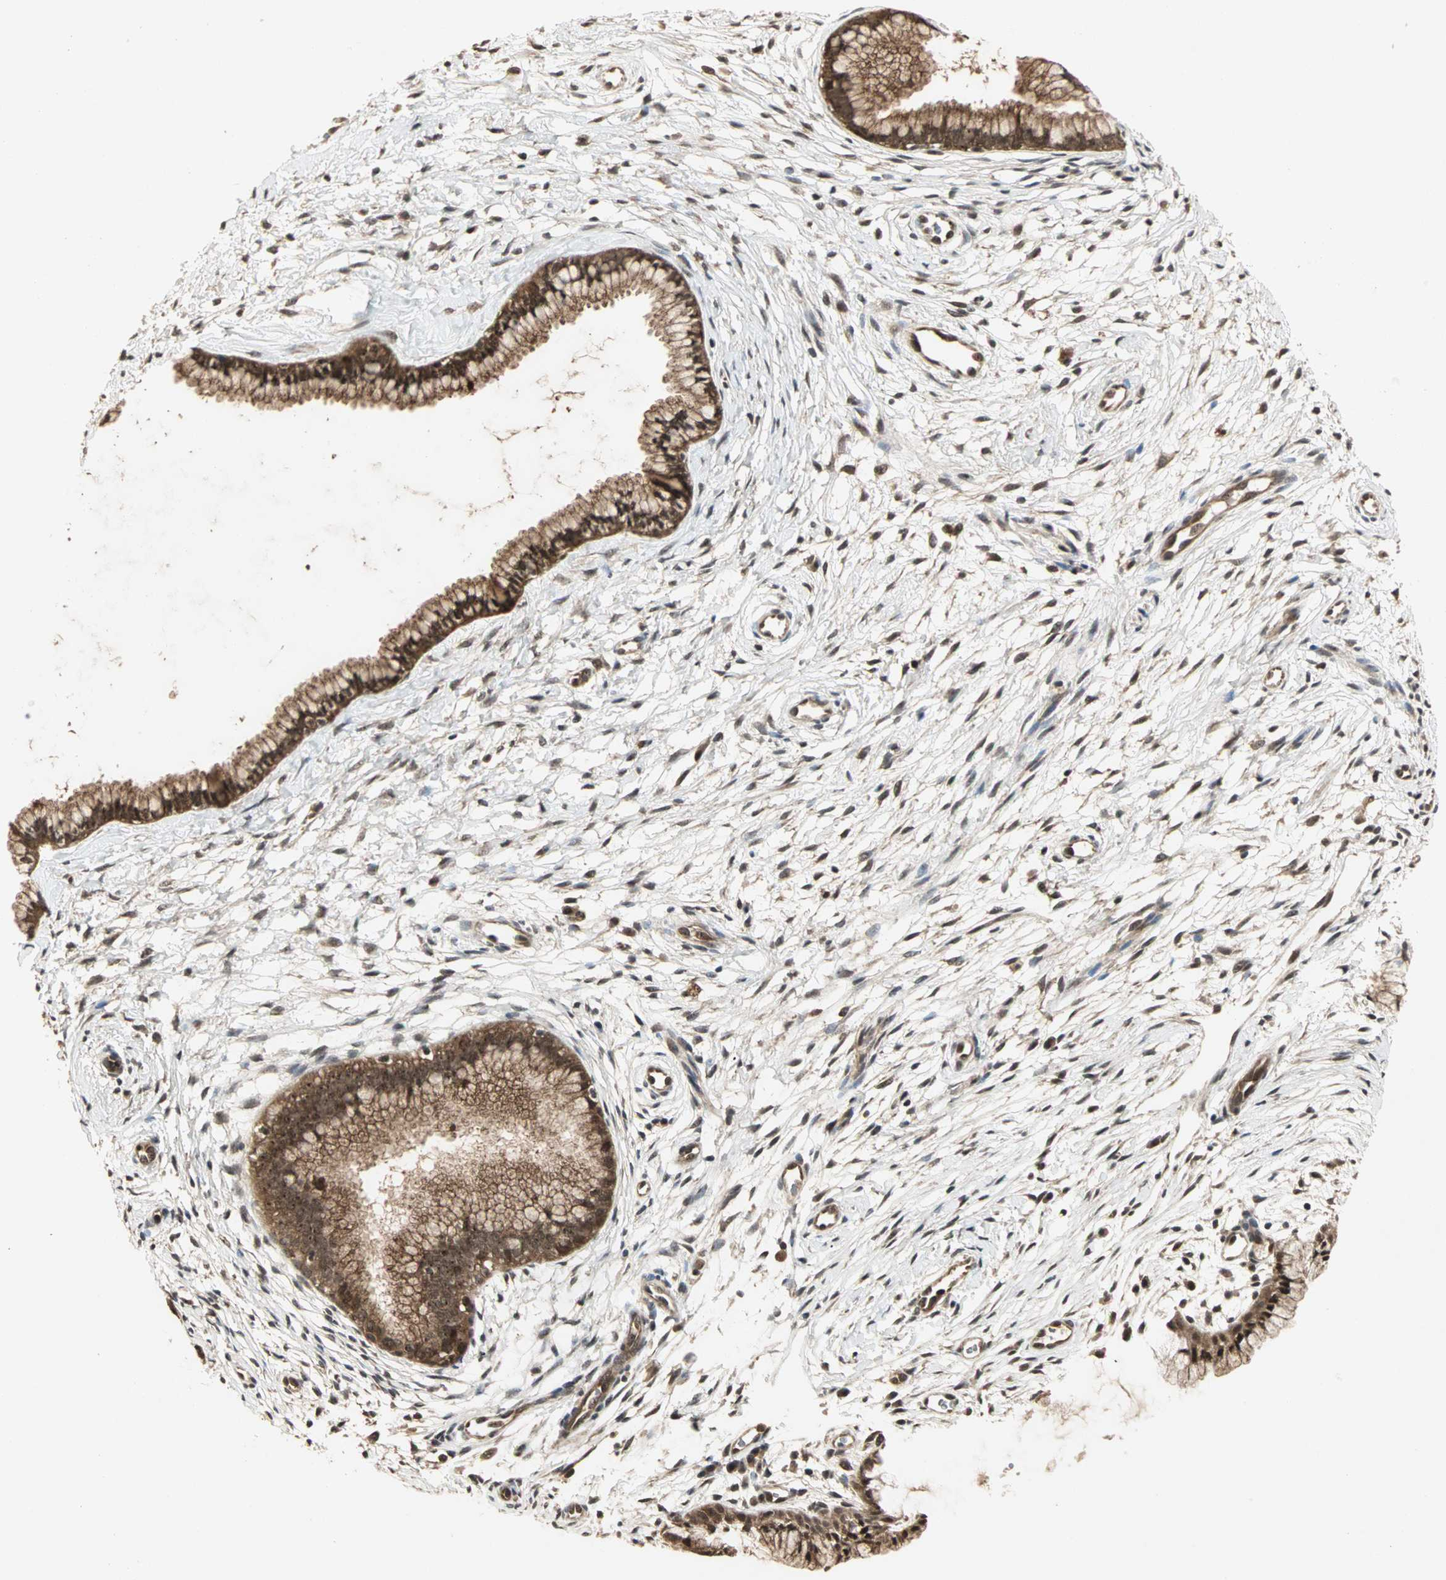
{"staining": {"intensity": "strong", "quantity": ">75%", "location": "cytoplasmic/membranous,nuclear"}, "tissue": "cervix", "cell_type": "Glandular cells", "image_type": "normal", "snomed": [{"axis": "morphology", "description": "Normal tissue, NOS"}, {"axis": "topography", "description": "Cervix"}], "caption": "Protein expression analysis of normal human cervix reveals strong cytoplasmic/membranous,nuclear staining in about >75% of glandular cells. The staining is performed using DAB brown chromogen to label protein expression. The nuclei are counter-stained blue using hematoxylin.", "gene": "CSNK2B", "patient": {"sex": "female", "age": 39}}